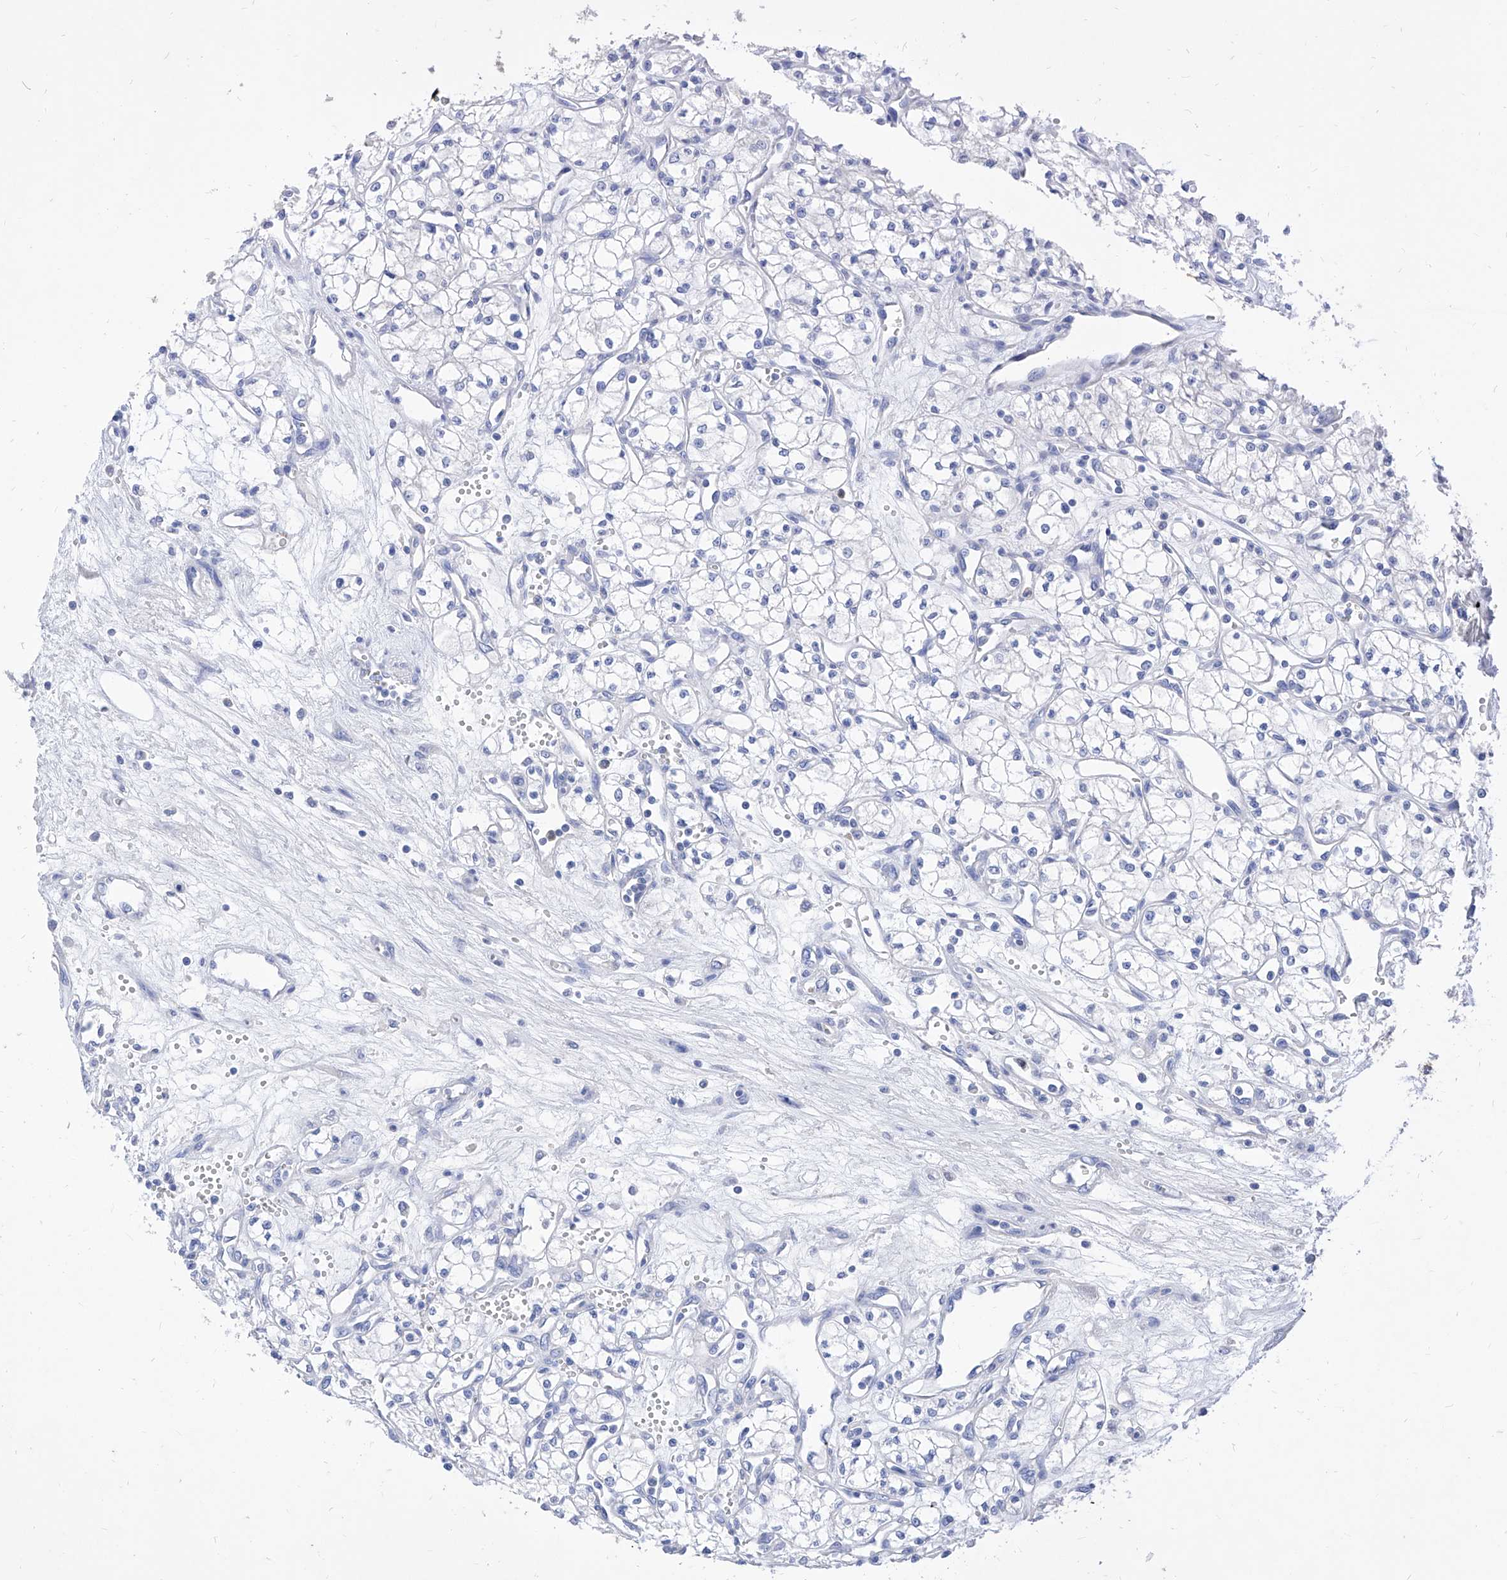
{"staining": {"intensity": "negative", "quantity": "none", "location": "none"}, "tissue": "renal cancer", "cell_type": "Tumor cells", "image_type": "cancer", "snomed": [{"axis": "morphology", "description": "Adenocarcinoma, NOS"}, {"axis": "topography", "description": "Kidney"}], "caption": "This is an immunohistochemistry image of renal cancer. There is no positivity in tumor cells.", "gene": "VAX1", "patient": {"sex": "male", "age": 59}}